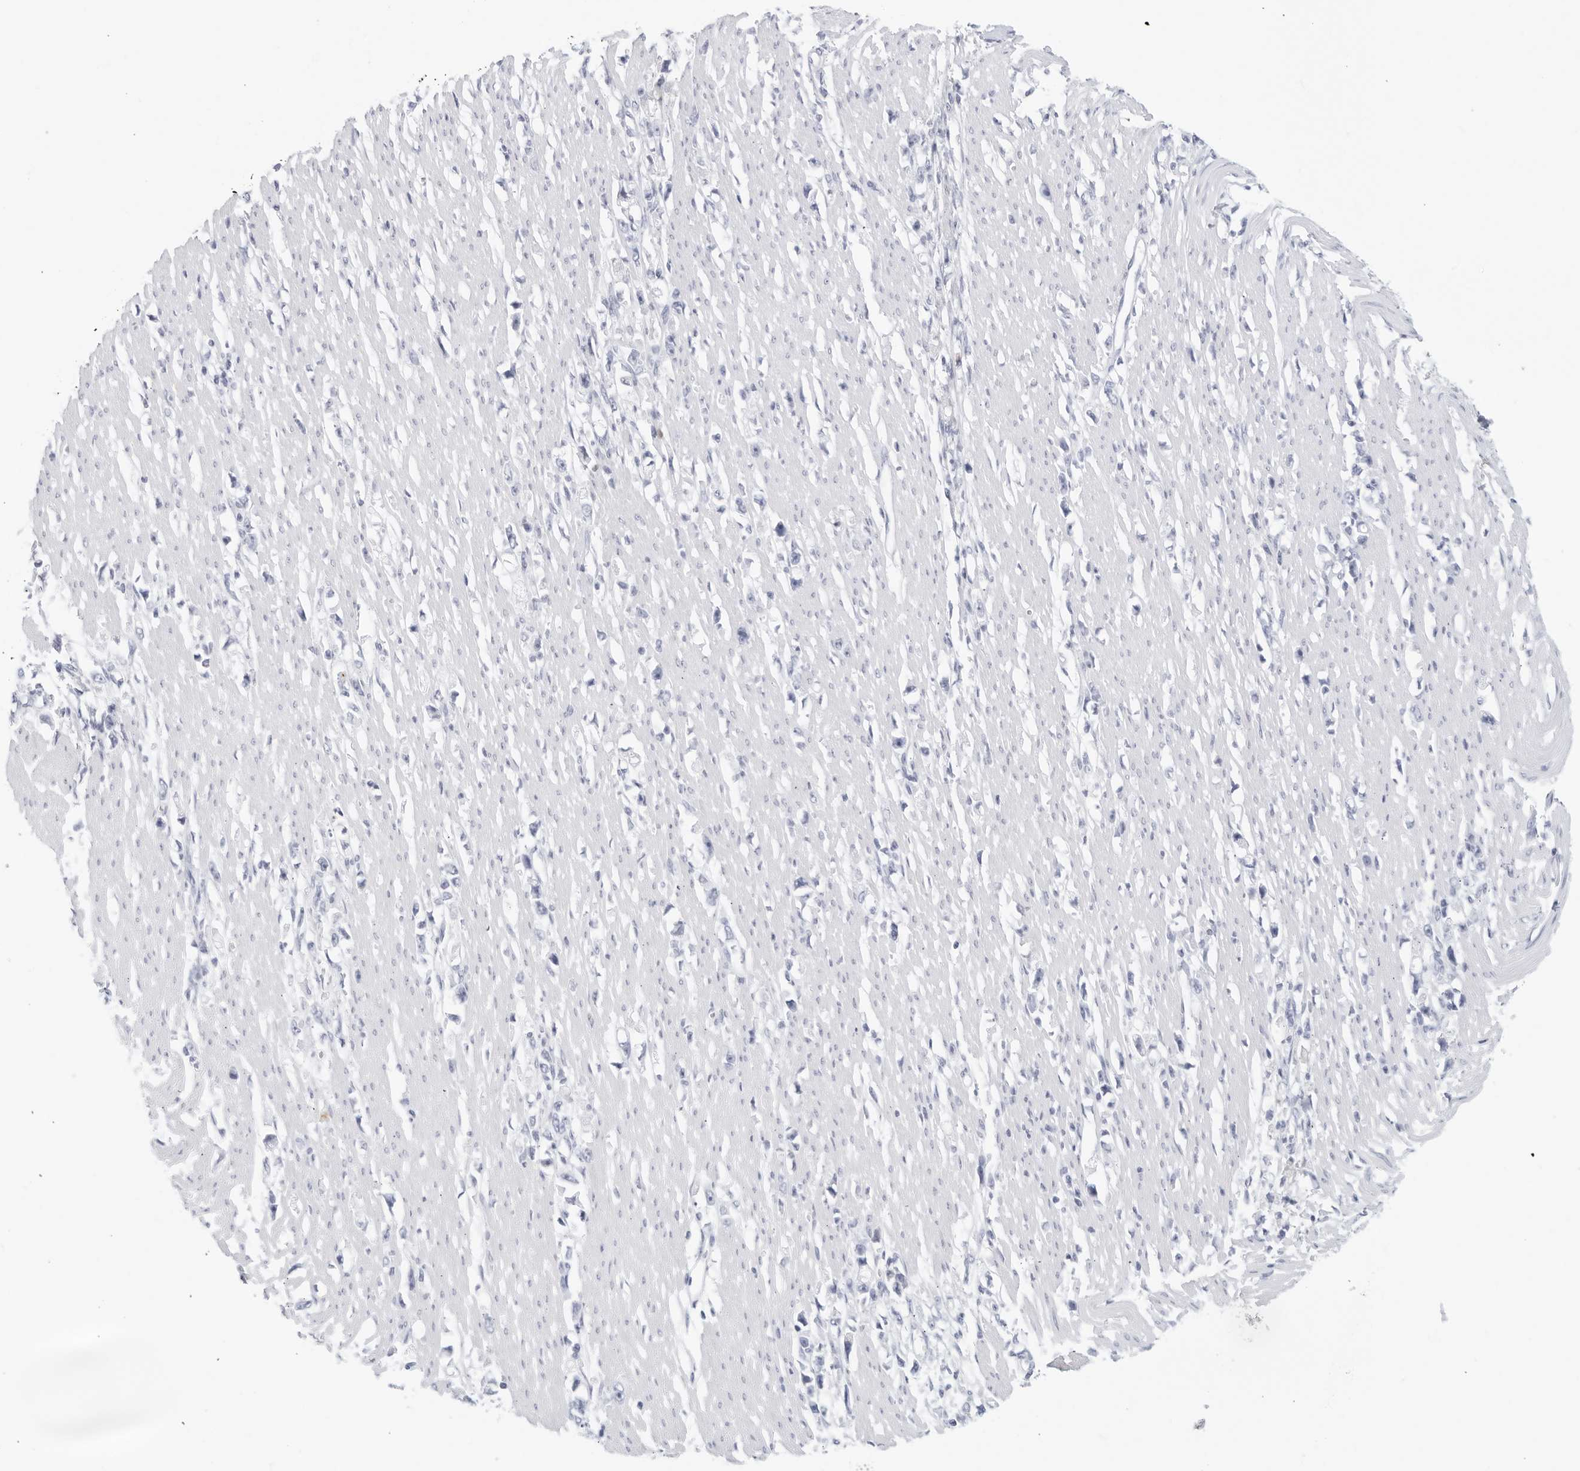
{"staining": {"intensity": "negative", "quantity": "none", "location": "none"}, "tissue": "stomach cancer", "cell_type": "Tumor cells", "image_type": "cancer", "snomed": [{"axis": "morphology", "description": "Adenocarcinoma, NOS"}, {"axis": "topography", "description": "Stomach"}], "caption": "A histopathology image of human stomach adenocarcinoma is negative for staining in tumor cells. The staining was performed using DAB to visualize the protein expression in brown, while the nuclei were stained in blue with hematoxylin (Magnification: 20x).", "gene": "FGG", "patient": {"sex": "female", "age": 59}}